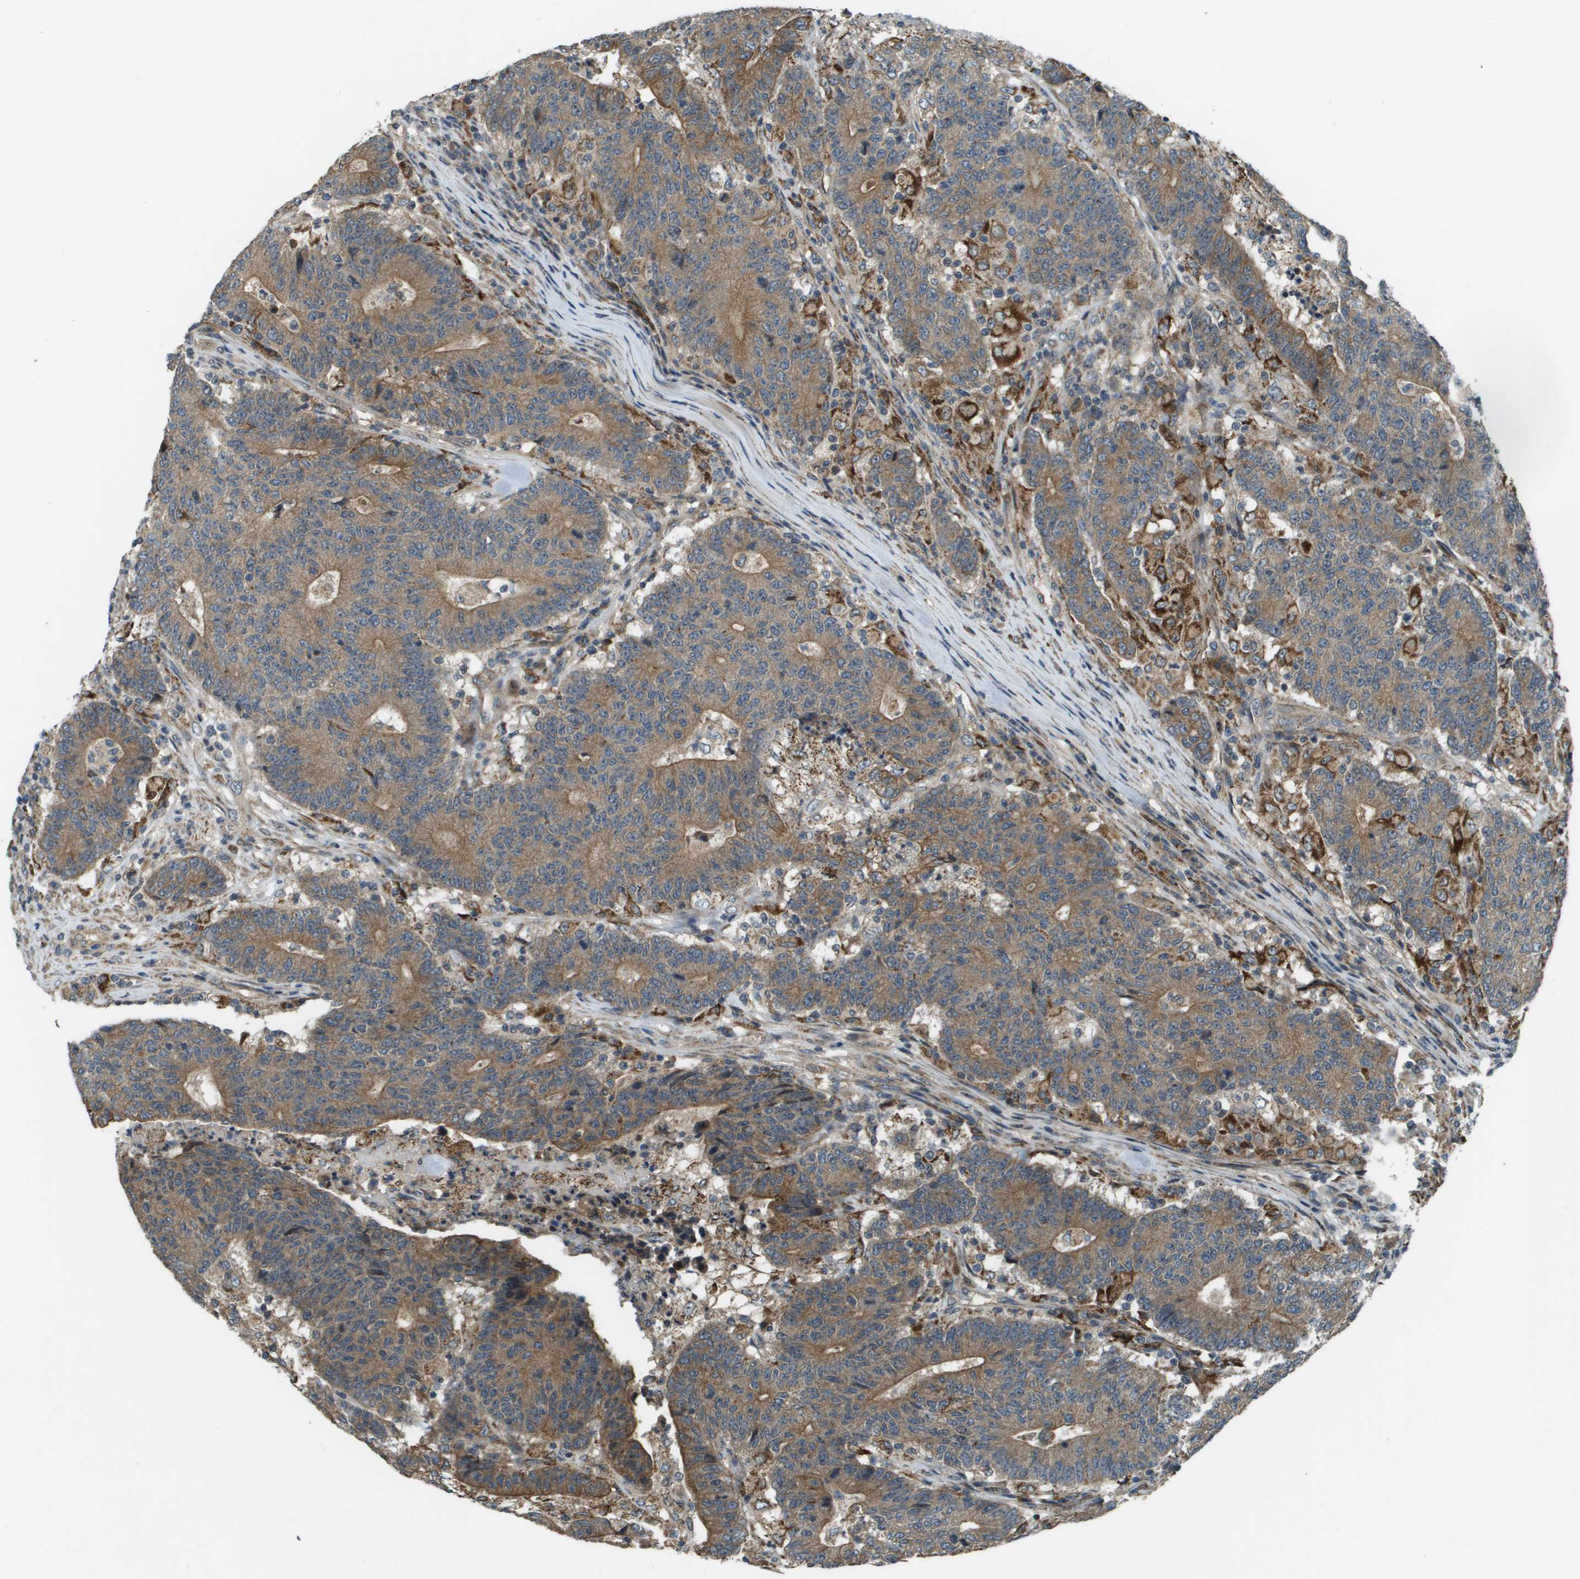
{"staining": {"intensity": "moderate", "quantity": ">75%", "location": "cytoplasmic/membranous"}, "tissue": "colorectal cancer", "cell_type": "Tumor cells", "image_type": "cancer", "snomed": [{"axis": "morphology", "description": "Normal tissue, NOS"}, {"axis": "morphology", "description": "Adenocarcinoma, NOS"}, {"axis": "topography", "description": "Colon"}], "caption": "Immunohistochemical staining of human colorectal cancer (adenocarcinoma) demonstrates moderate cytoplasmic/membranous protein positivity in about >75% of tumor cells. Nuclei are stained in blue.", "gene": "CDKN2C", "patient": {"sex": "female", "age": 75}}